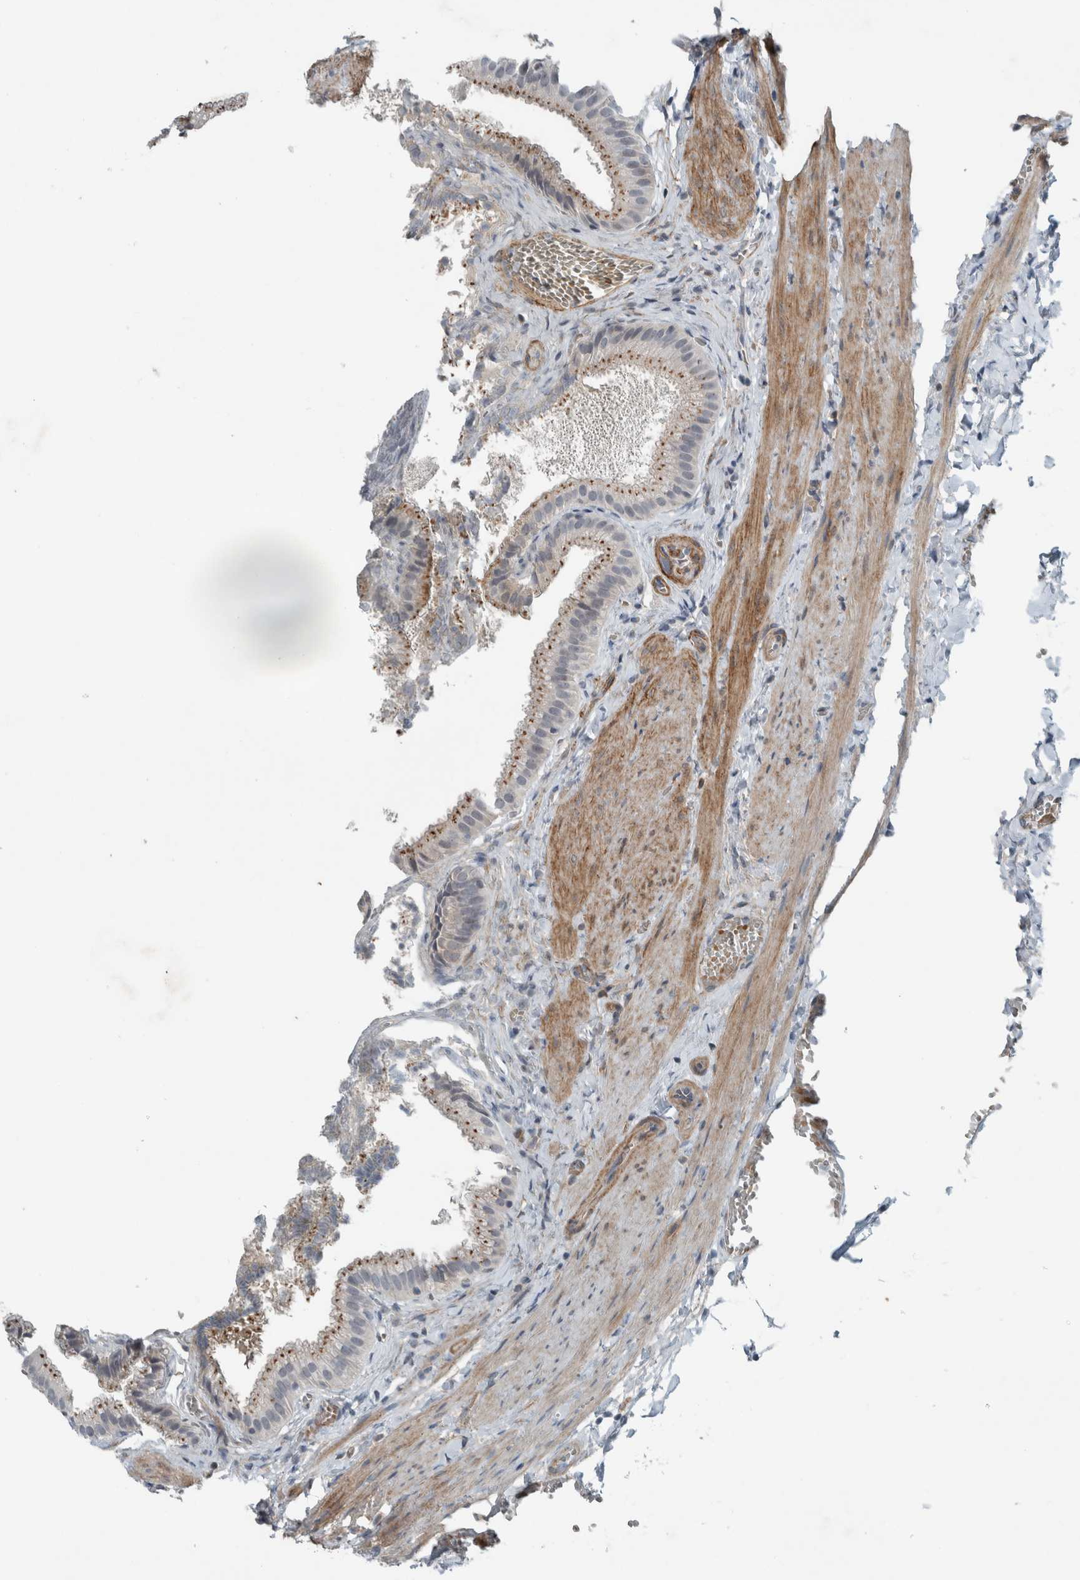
{"staining": {"intensity": "moderate", "quantity": "<25%", "location": "cytoplasmic/membranous"}, "tissue": "gallbladder", "cell_type": "Glandular cells", "image_type": "normal", "snomed": [{"axis": "morphology", "description": "Normal tissue, NOS"}, {"axis": "topography", "description": "Gallbladder"}], "caption": "Immunohistochemical staining of benign gallbladder demonstrates low levels of moderate cytoplasmic/membranous positivity in approximately <25% of glandular cells.", "gene": "JADE2", "patient": {"sex": "male", "age": 38}}